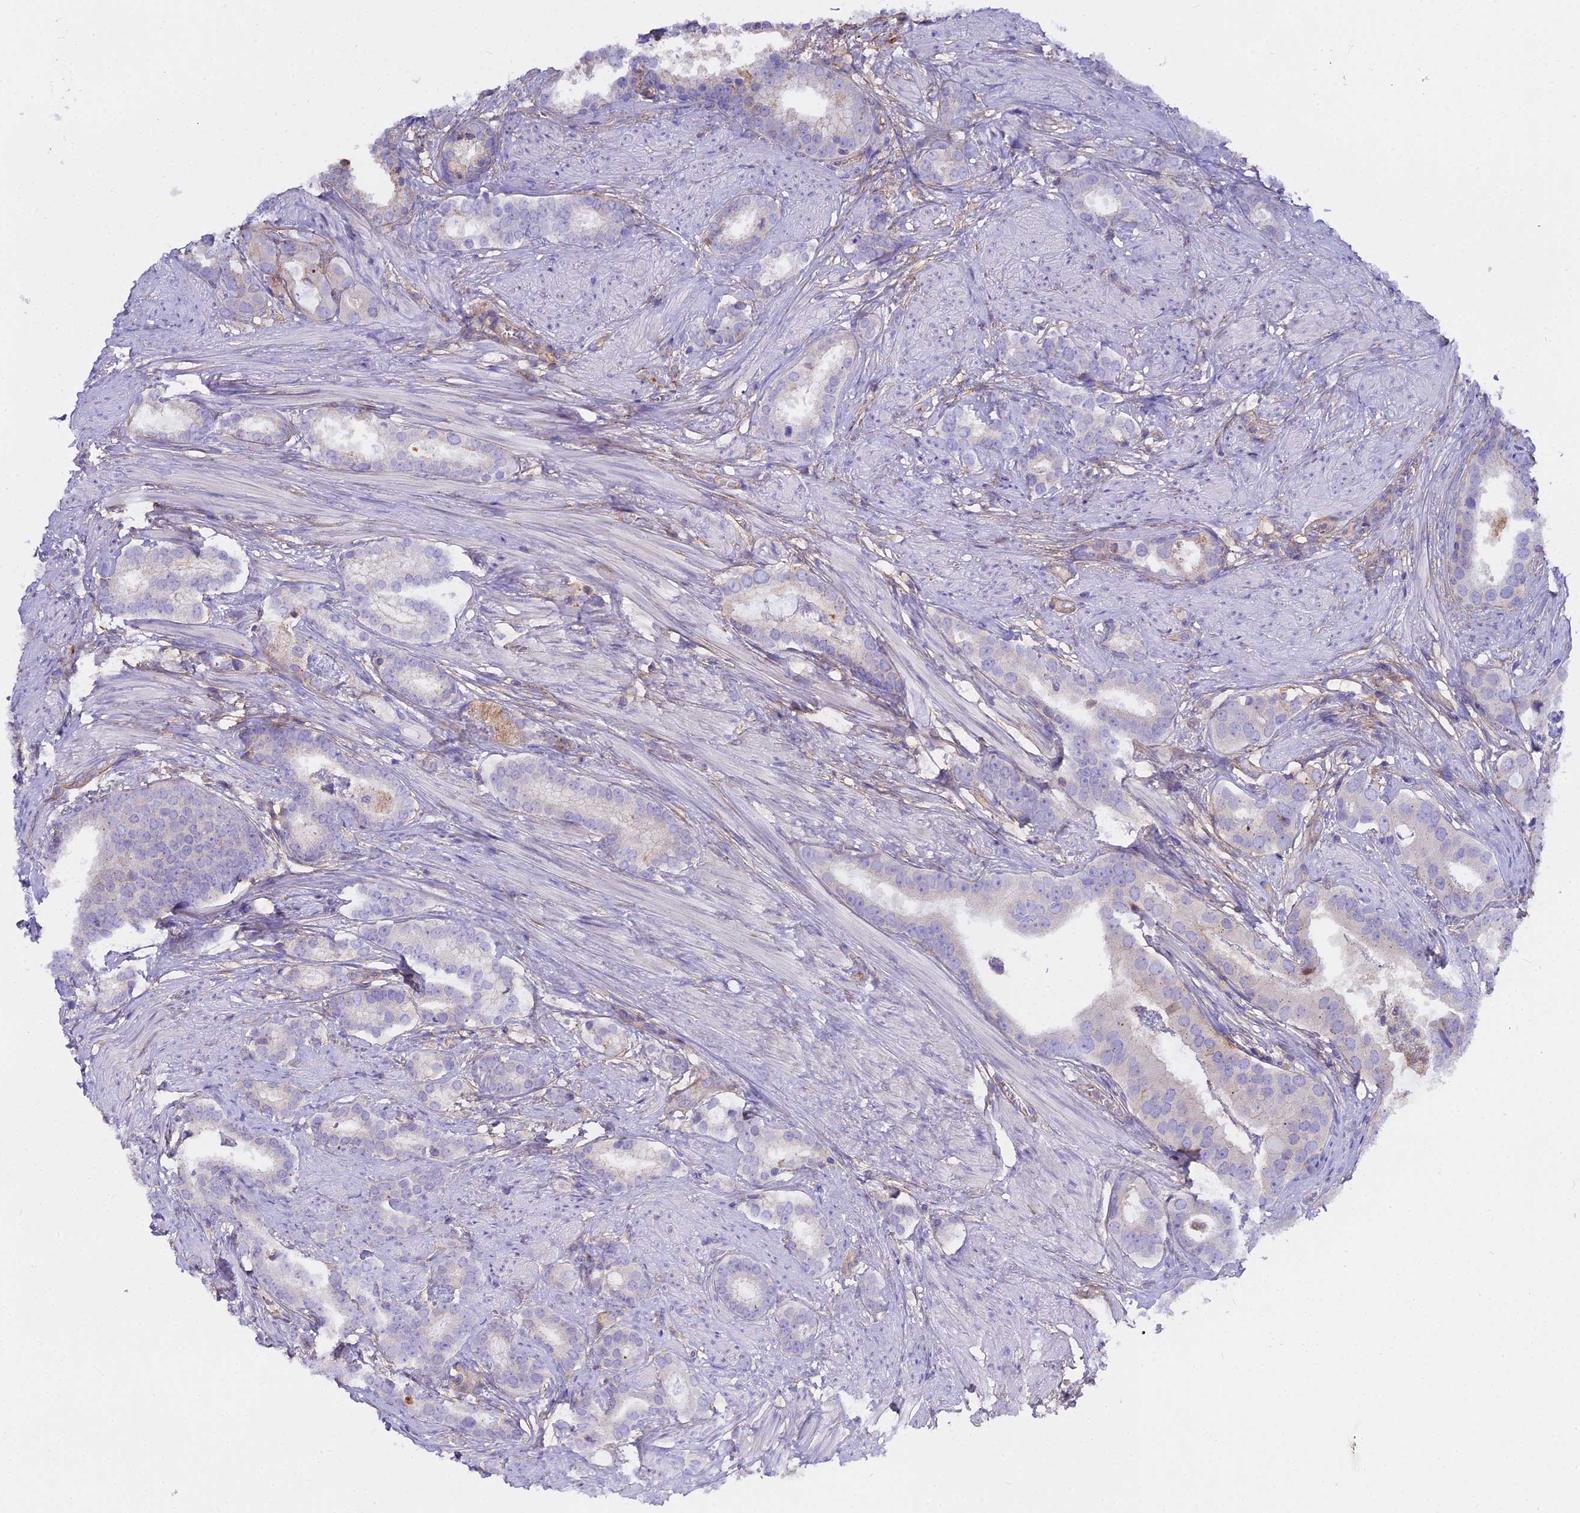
{"staining": {"intensity": "negative", "quantity": "none", "location": "none"}, "tissue": "prostate cancer", "cell_type": "Tumor cells", "image_type": "cancer", "snomed": [{"axis": "morphology", "description": "Adenocarcinoma, Low grade"}, {"axis": "topography", "description": "Prostate"}], "caption": "This image is of prostate cancer stained with immunohistochemistry (IHC) to label a protein in brown with the nuclei are counter-stained blue. There is no expression in tumor cells.", "gene": "GLYAT", "patient": {"sex": "male", "age": 71}}